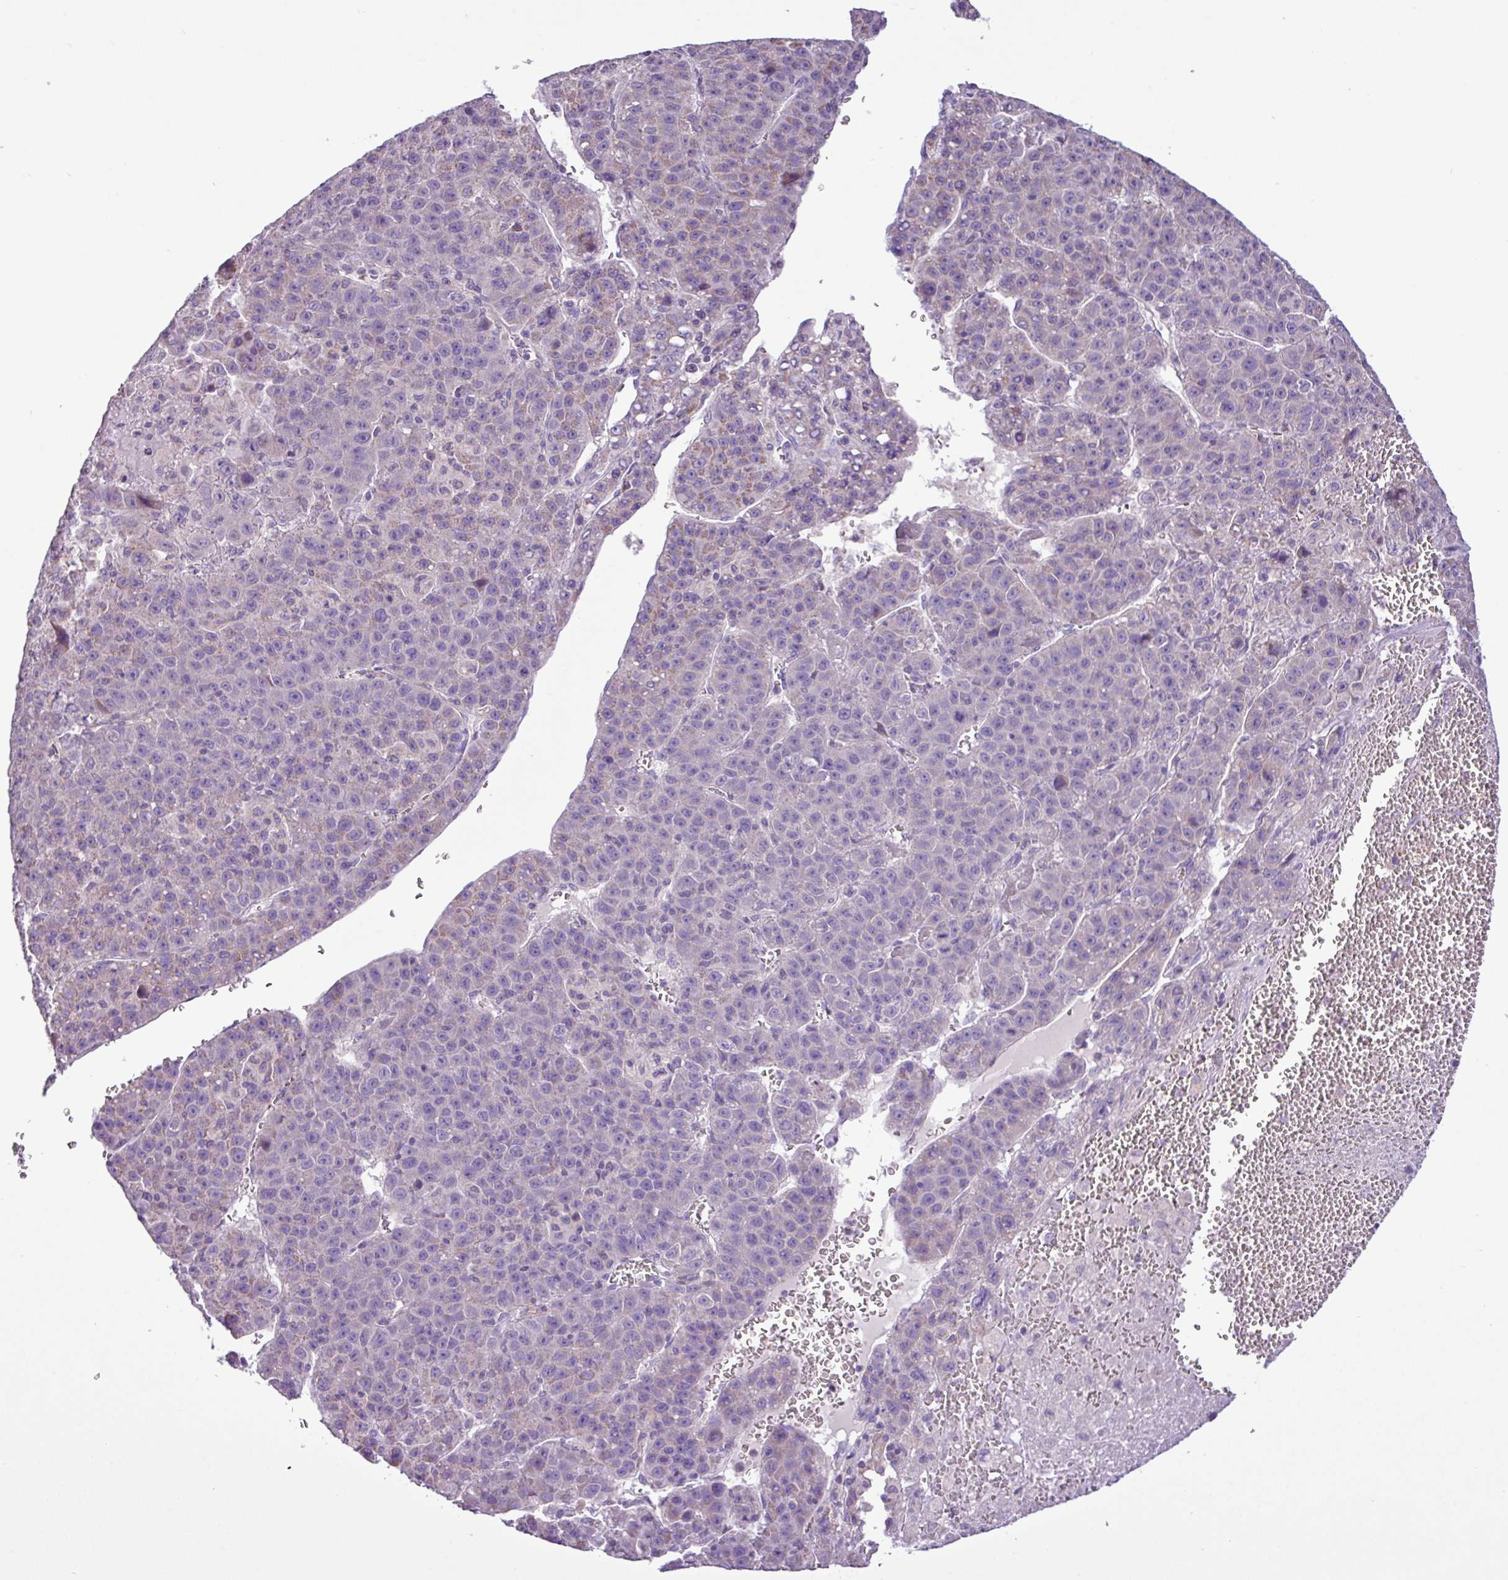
{"staining": {"intensity": "weak", "quantity": "<25%", "location": "cytoplasmic/membranous"}, "tissue": "liver cancer", "cell_type": "Tumor cells", "image_type": "cancer", "snomed": [{"axis": "morphology", "description": "Carcinoma, Hepatocellular, NOS"}, {"axis": "topography", "description": "Liver"}], "caption": "Human liver cancer (hepatocellular carcinoma) stained for a protein using IHC reveals no expression in tumor cells.", "gene": "FAM183A", "patient": {"sex": "female", "age": 53}}